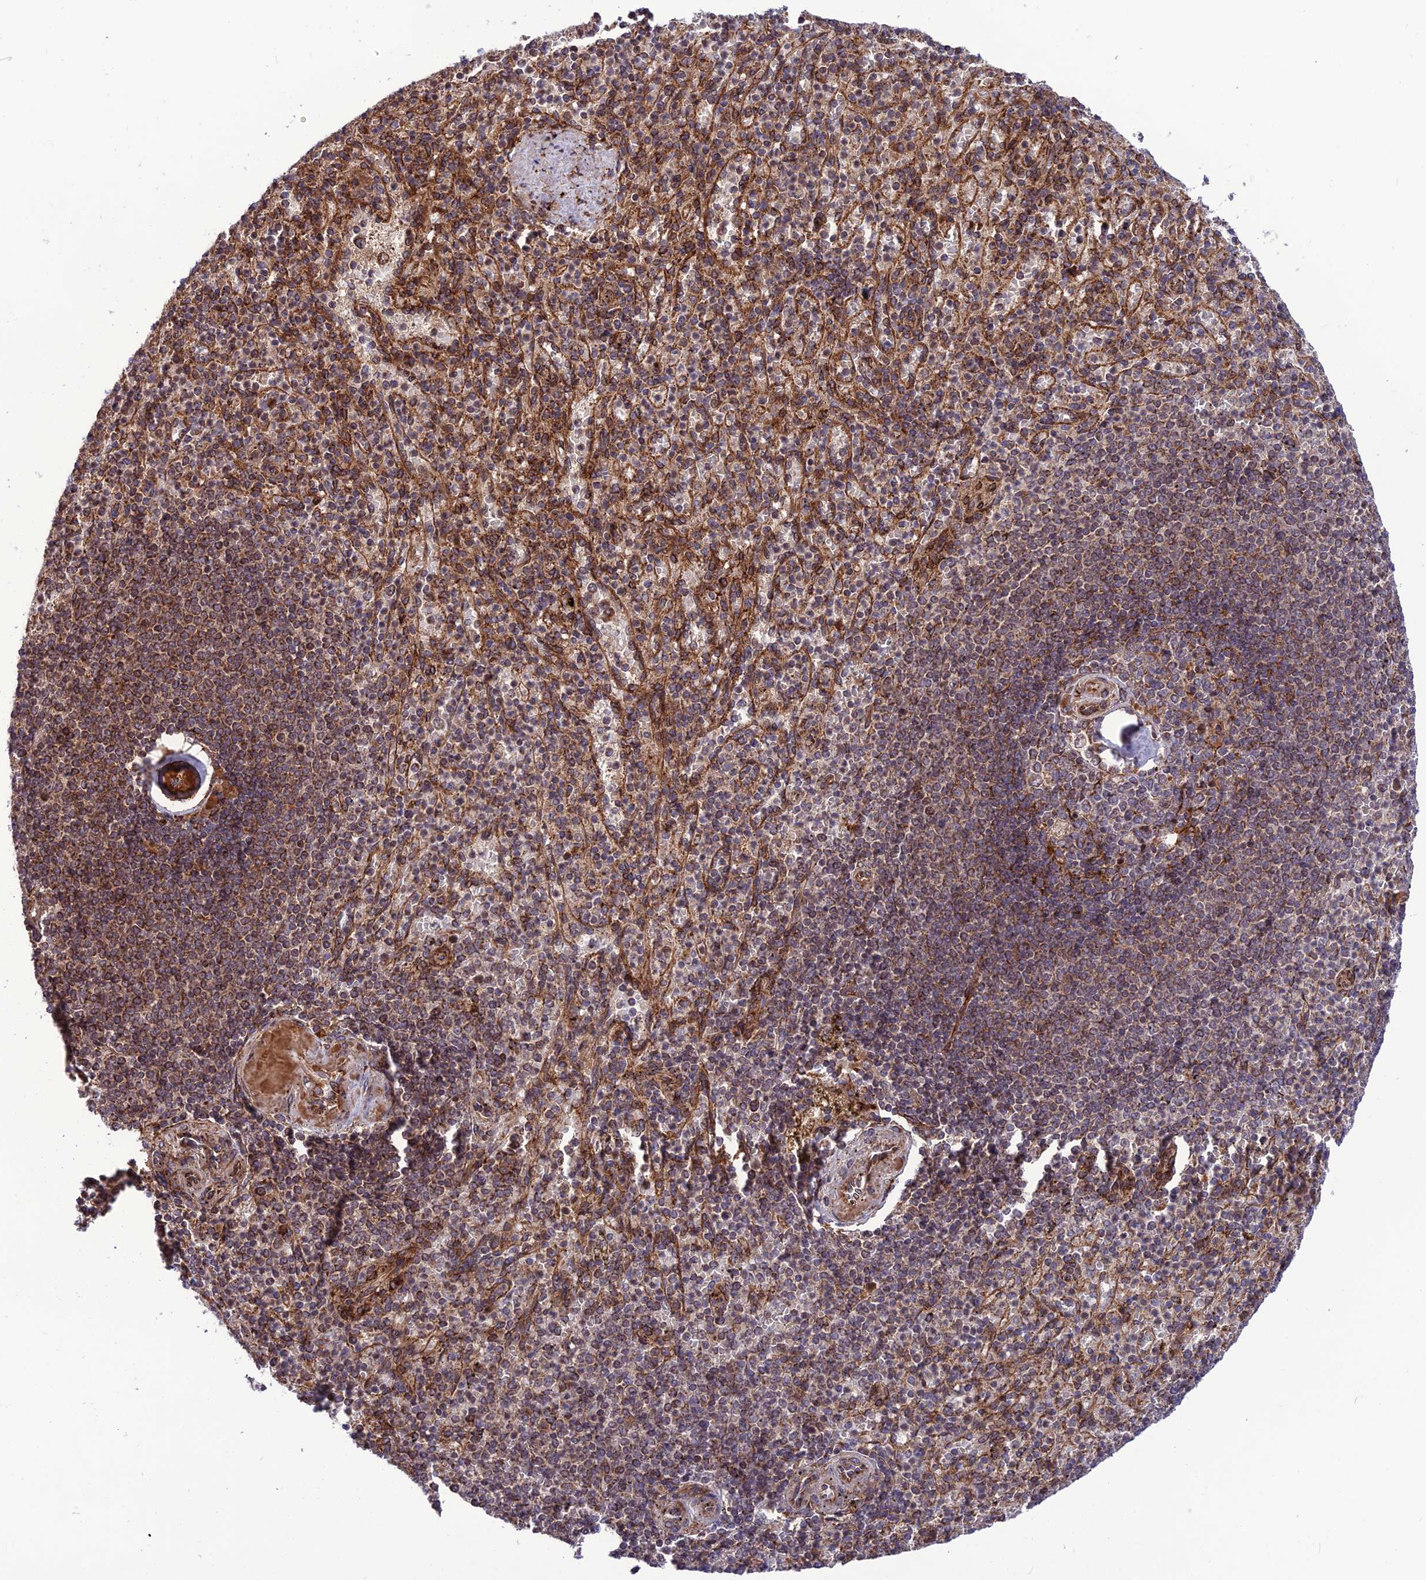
{"staining": {"intensity": "strong", "quantity": "<25%", "location": "cytoplasmic/membranous"}, "tissue": "spleen", "cell_type": "Cells in red pulp", "image_type": "normal", "snomed": [{"axis": "morphology", "description": "Normal tissue, NOS"}, {"axis": "topography", "description": "Spleen"}], "caption": "This image displays IHC staining of unremarkable human spleen, with medium strong cytoplasmic/membranous positivity in about <25% of cells in red pulp.", "gene": "CRTAP", "patient": {"sex": "female", "age": 74}}